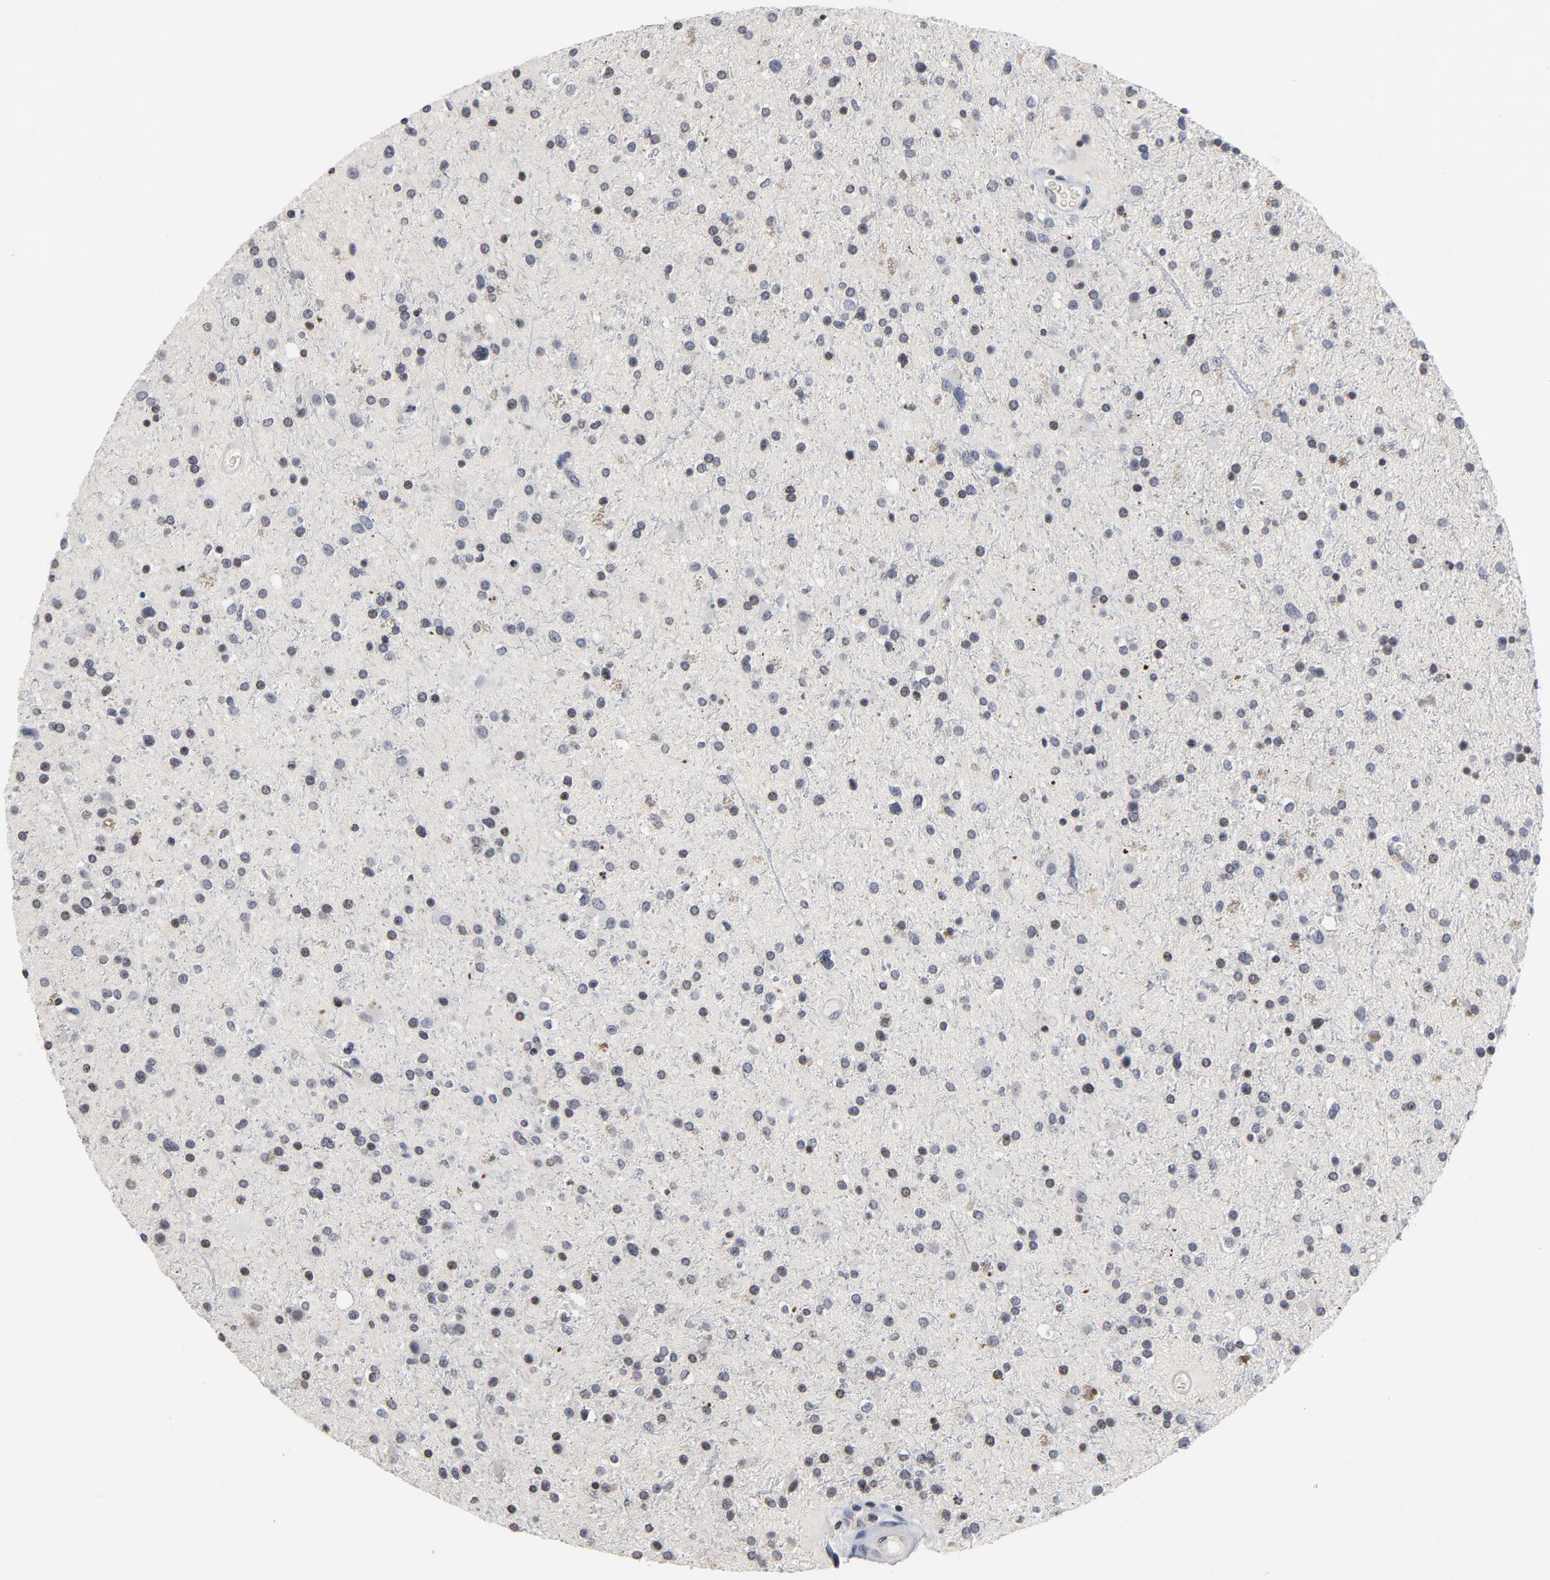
{"staining": {"intensity": "negative", "quantity": "none", "location": "none"}, "tissue": "glioma", "cell_type": "Tumor cells", "image_type": "cancer", "snomed": [{"axis": "morphology", "description": "Glioma, malignant, High grade"}, {"axis": "topography", "description": "Brain"}], "caption": "The photomicrograph displays no significant expression in tumor cells of malignant glioma (high-grade).", "gene": "TCL1A", "patient": {"sex": "male", "age": 33}}